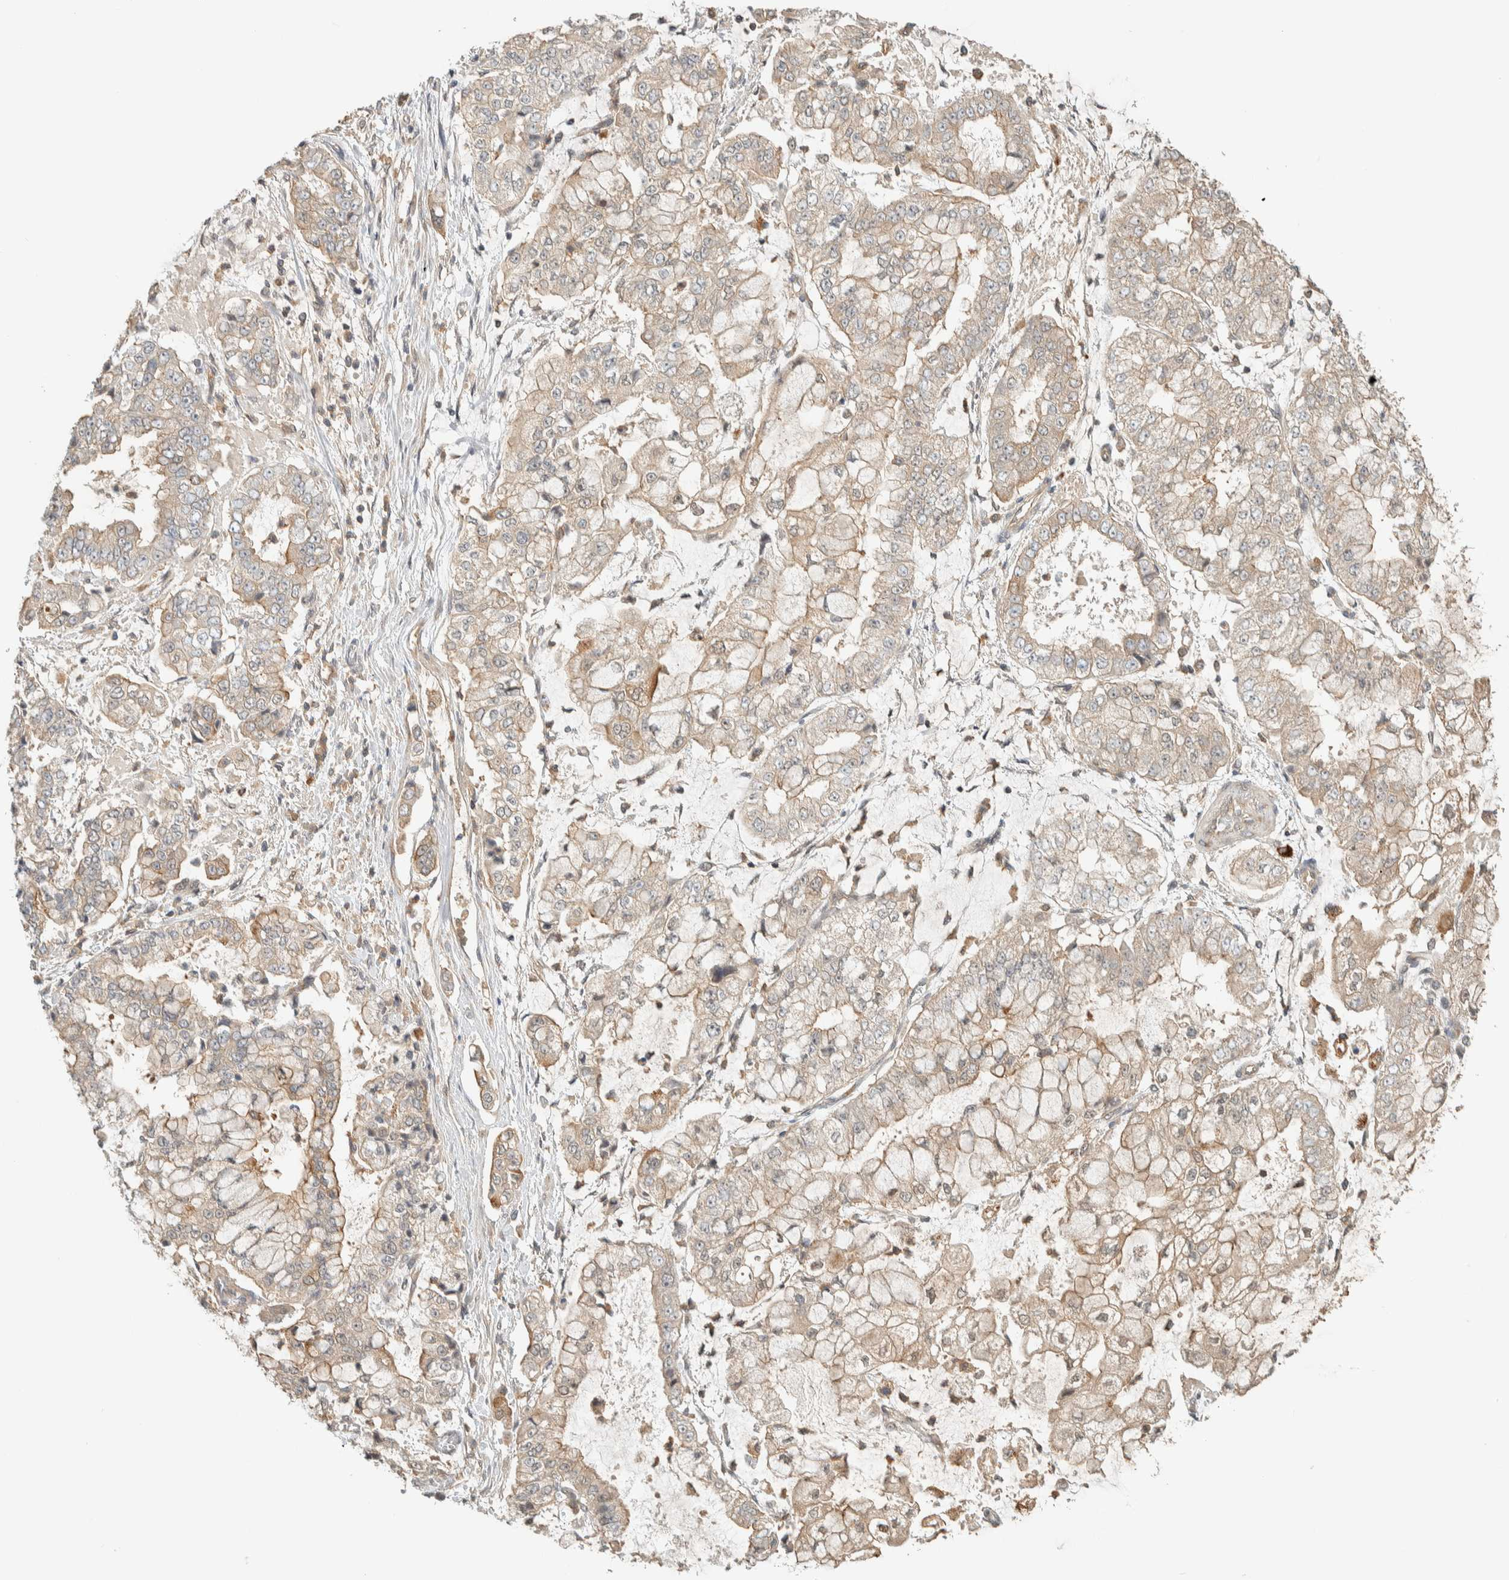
{"staining": {"intensity": "weak", "quantity": "25%-75%", "location": "cytoplasmic/membranous"}, "tissue": "stomach cancer", "cell_type": "Tumor cells", "image_type": "cancer", "snomed": [{"axis": "morphology", "description": "Adenocarcinoma, NOS"}, {"axis": "topography", "description": "Stomach"}], "caption": "Immunohistochemical staining of stomach cancer (adenocarcinoma) exhibits low levels of weak cytoplasmic/membranous expression in approximately 25%-75% of tumor cells. Nuclei are stained in blue.", "gene": "RAB11FIP1", "patient": {"sex": "male", "age": 76}}